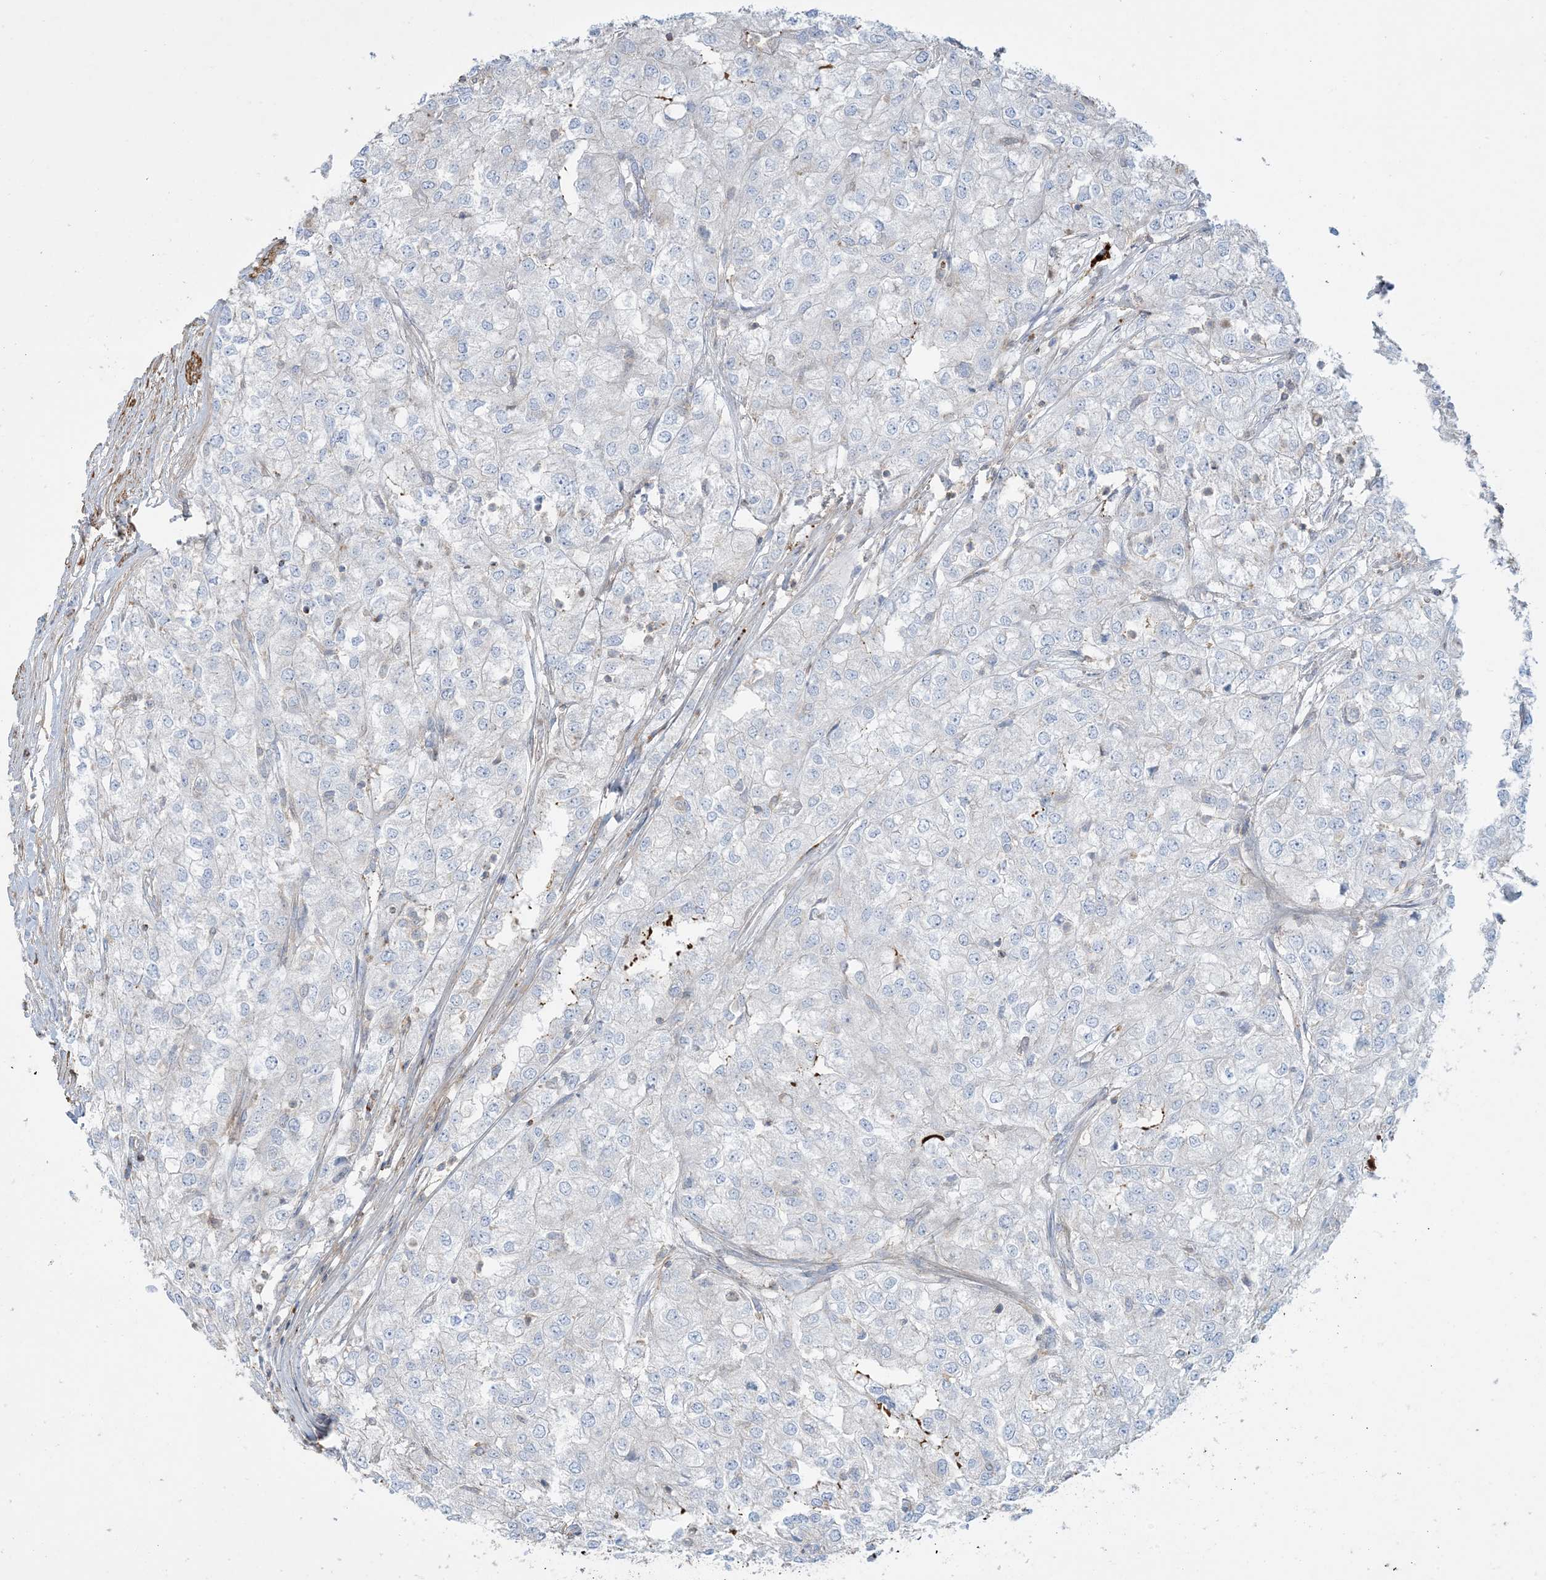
{"staining": {"intensity": "negative", "quantity": "none", "location": "none"}, "tissue": "renal cancer", "cell_type": "Tumor cells", "image_type": "cancer", "snomed": [{"axis": "morphology", "description": "Adenocarcinoma, NOS"}, {"axis": "topography", "description": "Kidney"}], "caption": "This is a micrograph of IHC staining of renal adenocarcinoma, which shows no positivity in tumor cells. The staining was performed using DAB (3,3'-diaminobenzidine) to visualize the protein expression in brown, while the nuclei were stained in blue with hematoxylin (Magnification: 20x).", "gene": "GTF3C2", "patient": {"sex": "female", "age": 54}}